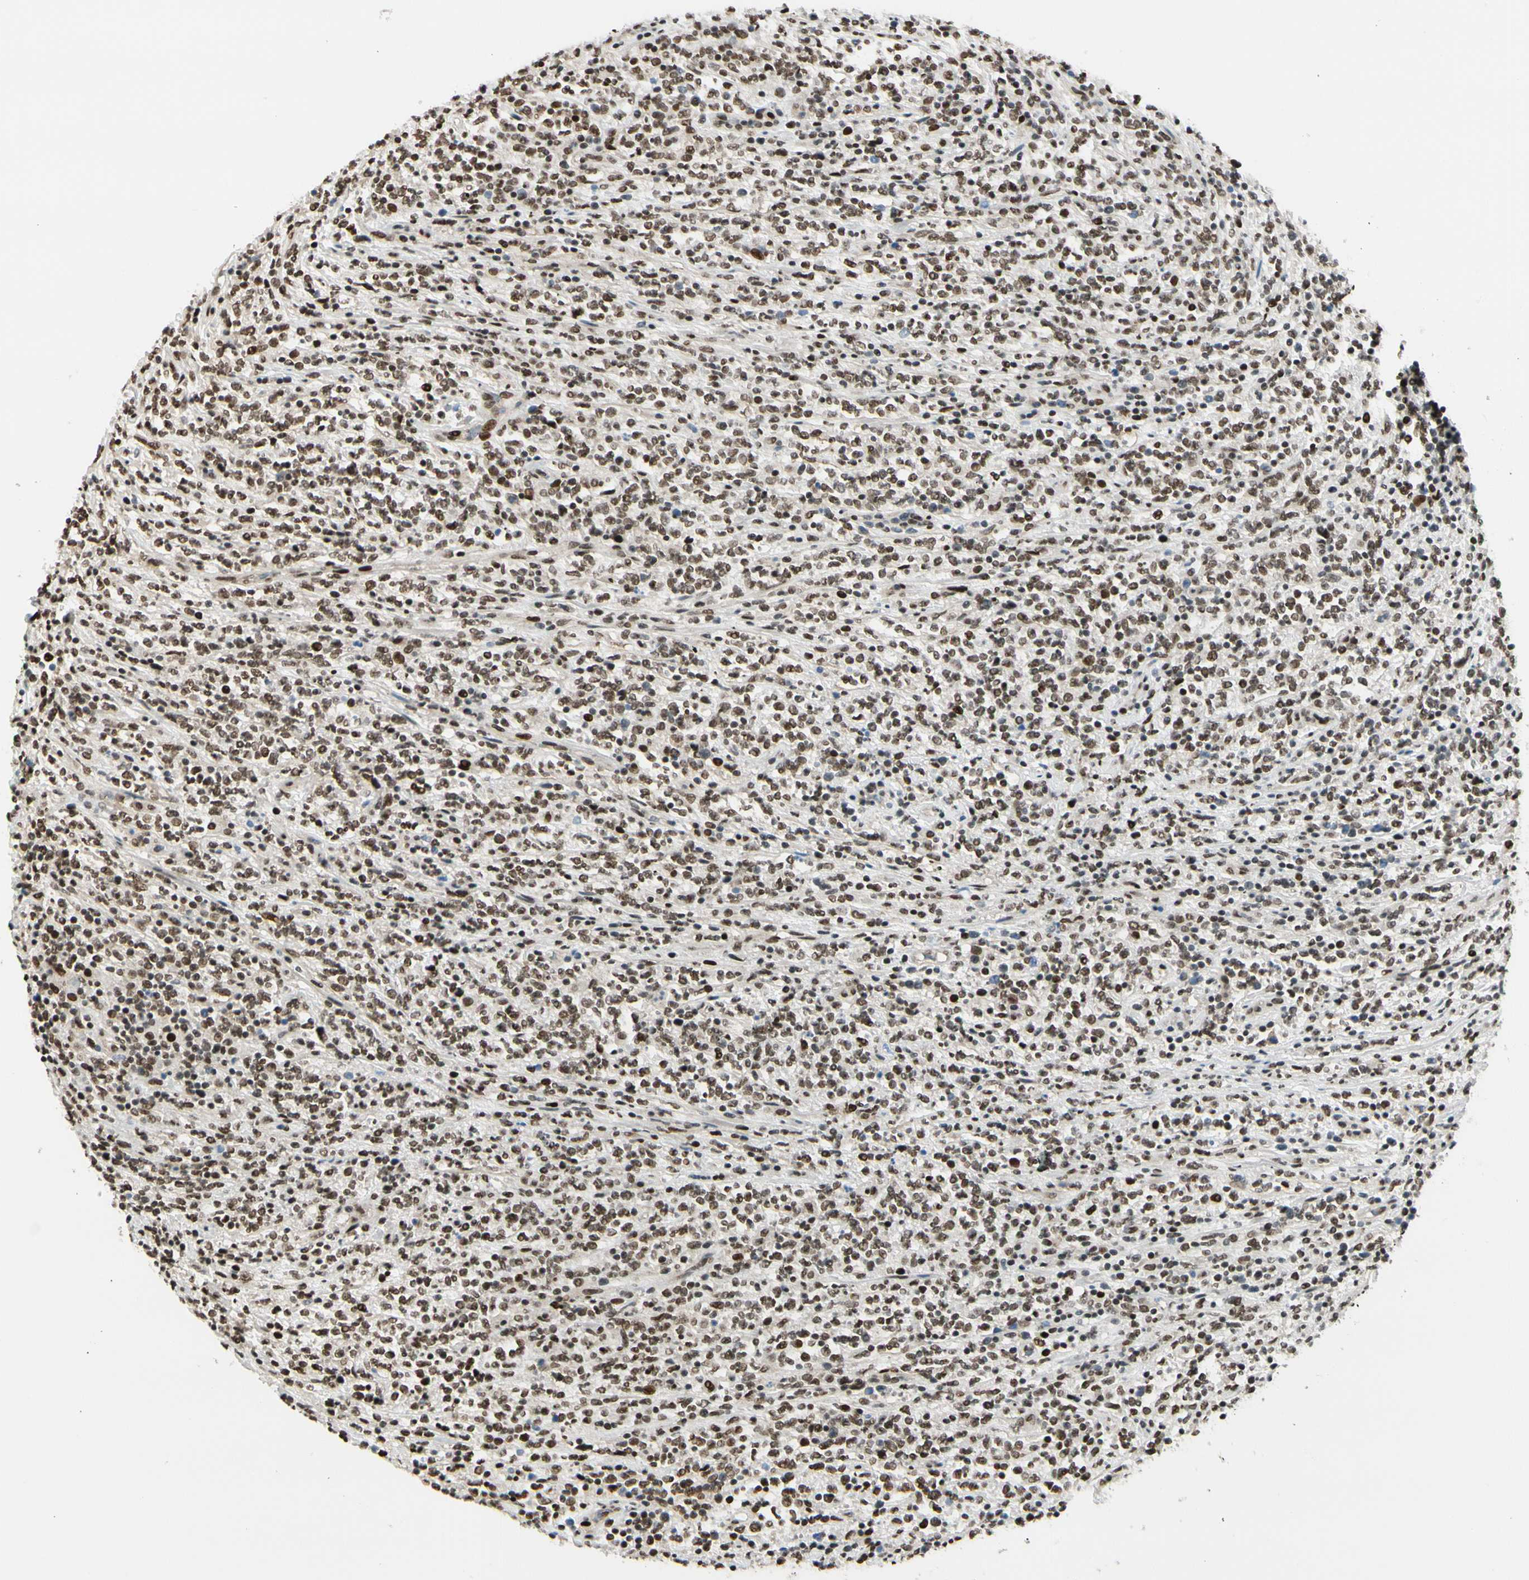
{"staining": {"intensity": "moderate", "quantity": ">75%", "location": "nuclear"}, "tissue": "lymphoma", "cell_type": "Tumor cells", "image_type": "cancer", "snomed": [{"axis": "morphology", "description": "Malignant lymphoma, non-Hodgkin's type, High grade"}, {"axis": "topography", "description": "Soft tissue"}], "caption": "Lymphoma stained with a brown dye displays moderate nuclear positive expression in approximately >75% of tumor cells.", "gene": "SUFU", "patient": {"sex": "male", "age": 18}}